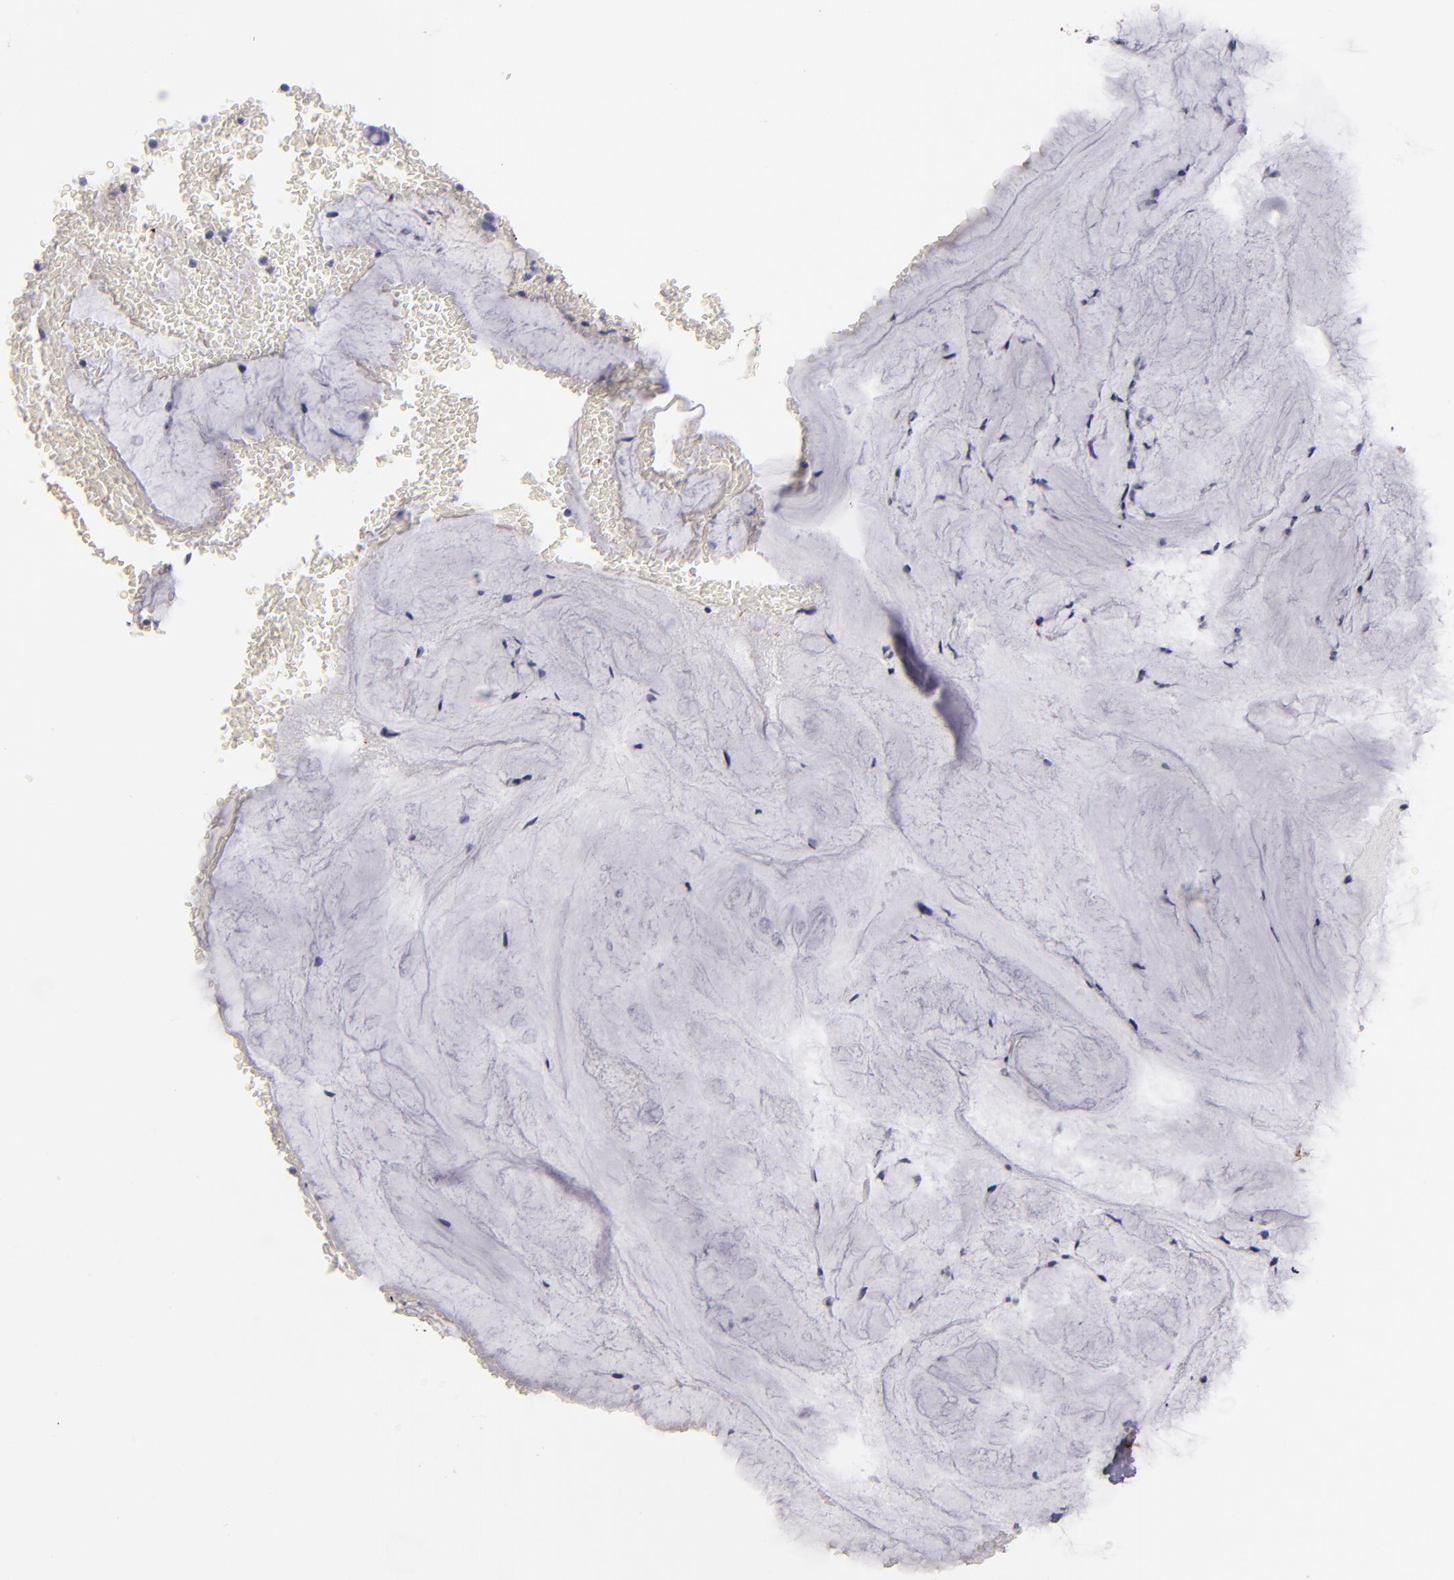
{"staining": {"intensity": "negative", "quantity": "none", "location": "none"}, "tissue": "bronchus", "cell_type": "Respiratory epithelial cells", "image_type": "normal", "snomed": [{"axis": "morphology", "description": "Normal tissue, NOS"}, {"axis": "topography", "description": "Lymph node of abdomen"}, {"axis": "topography", "description": "Lymph node of pelvis"}], "caption": "This is a micrograph of immunohistochemistry staining of unremarkable bronchus, which shows no expression in respiratory epithelial cells. The staining was performed using DAB (3,3'-diaminobenzidine) to visualize the protein expression in brown, while the nuclei were stained in blue with hematoxylin (Magnification: 20x).", "gene": "MCAM", "patient": {"sex": "female", "age": 65}}